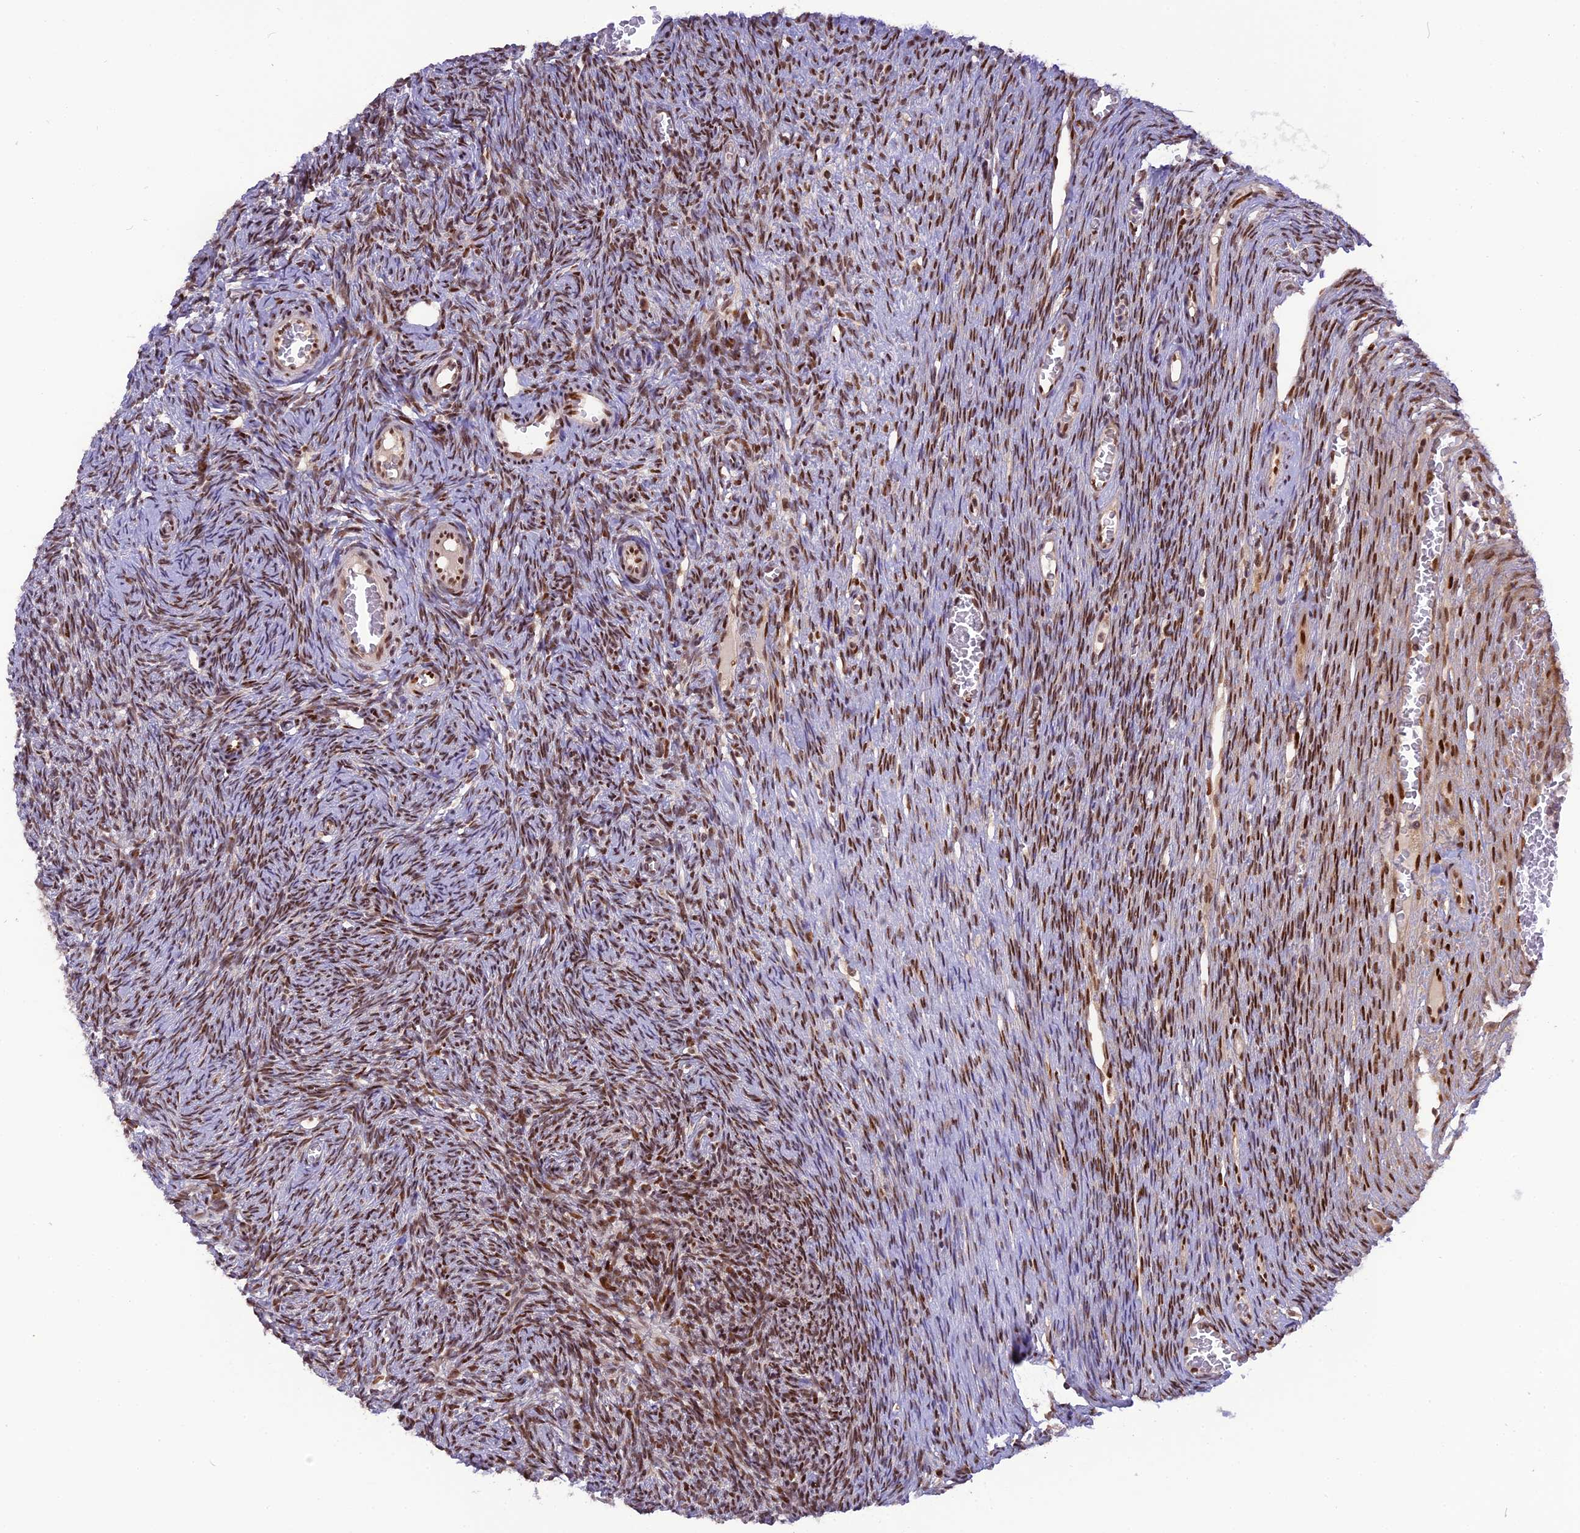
{"staining": {"intensity": "moderate", "quantity": ">75%", "location": "nuclear"}, "tissue": "ovary", "cell_type": "Ovarian stroma cells", "image_type": "normal", "snomed": [{"axis": "morphology", "description": "Normal tissue, NOS"}, {"axis": "topography", "description": "Ovary"}], "caption": "A micrograph of human ovary stained for a protein displays moderate nuclear brown staining in ovarian stroma cells.", "gene": "RABGGTA", "patient": {"sex": "female", "age": 44}}